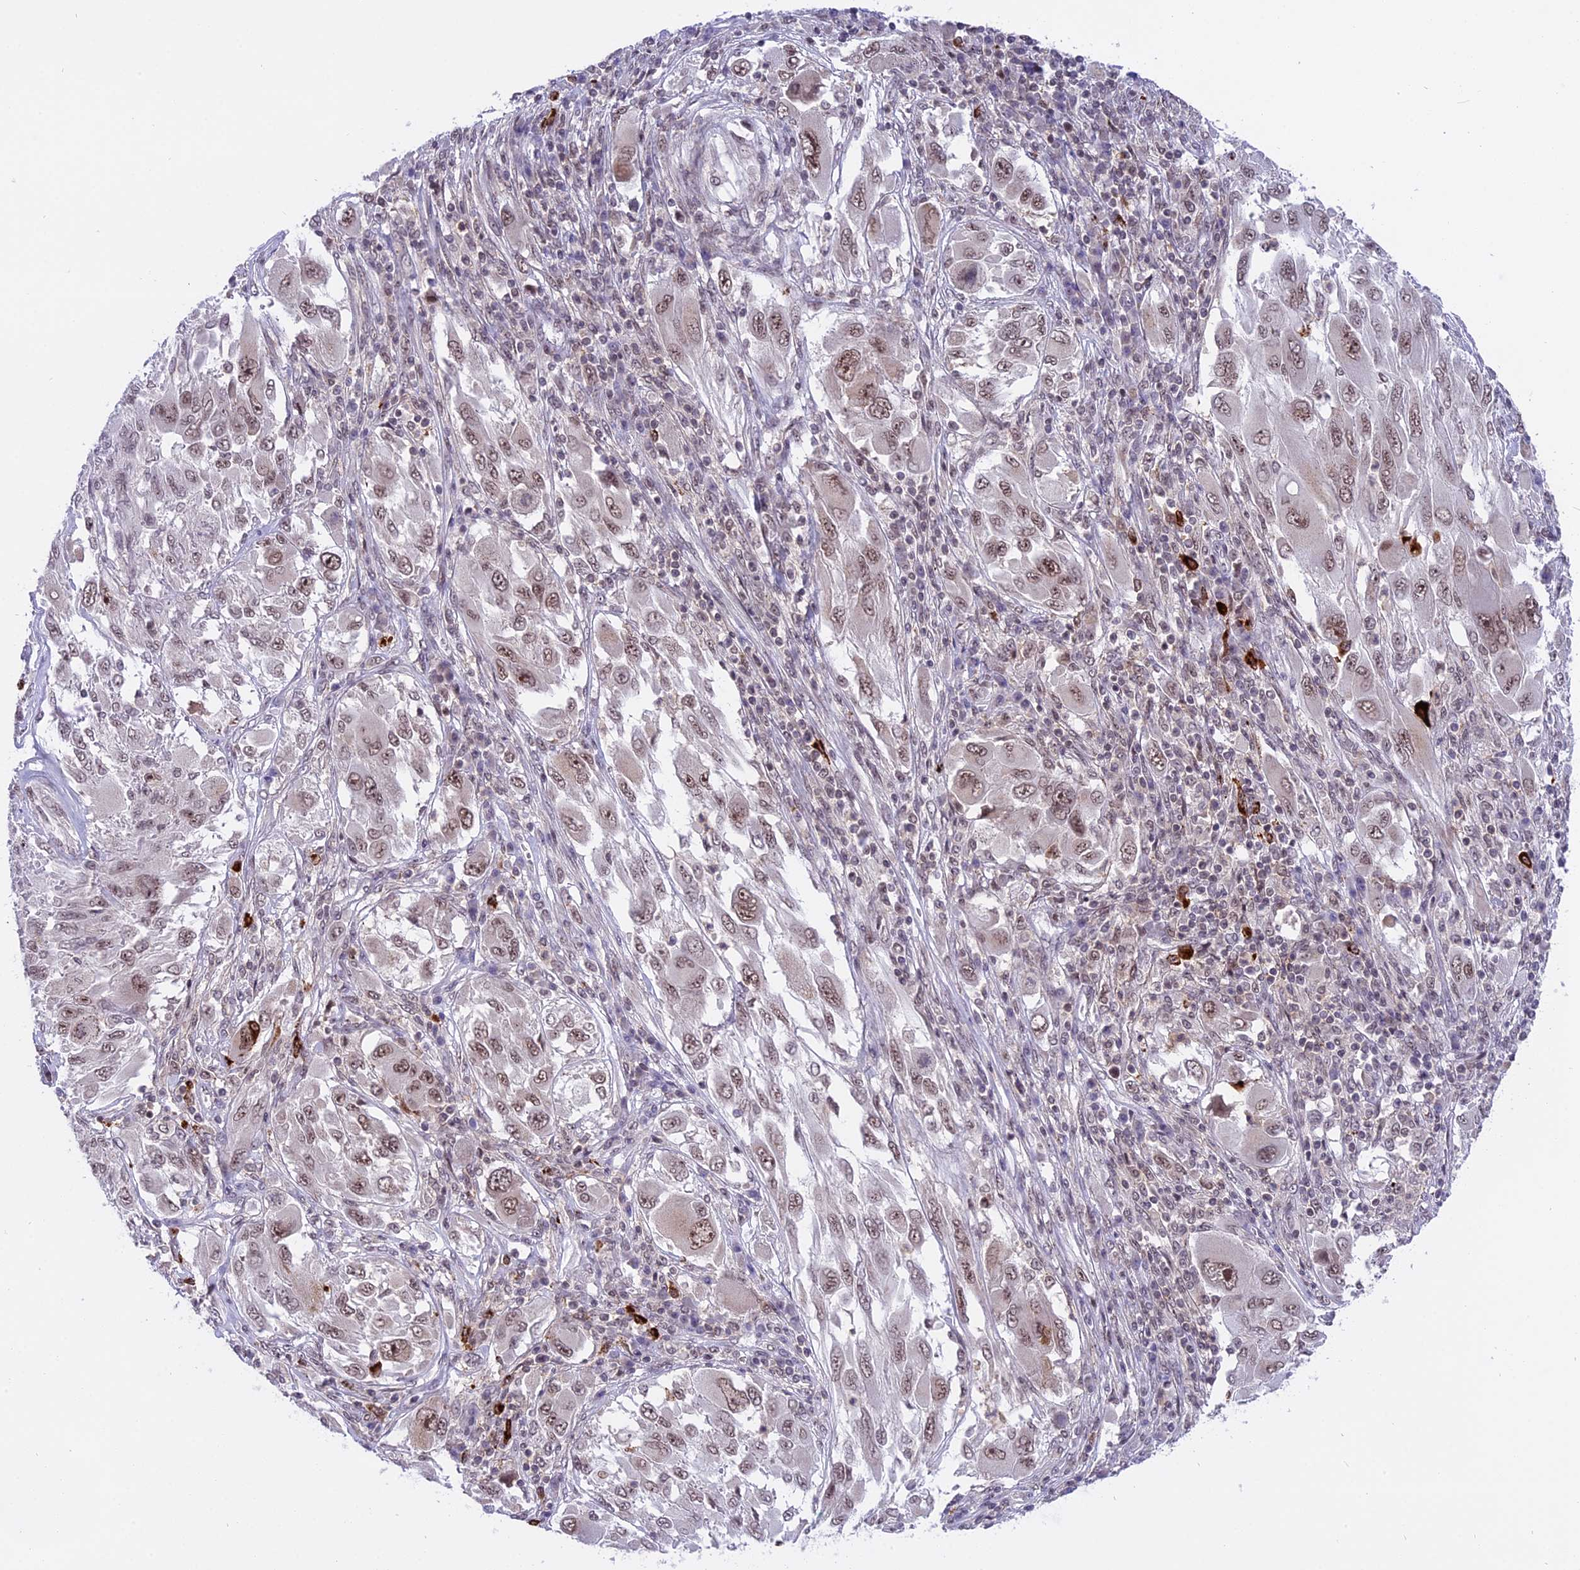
{"staining": {"intensity": "weak", "quantity": ">75%", "location": "nuclear"}, "tissue": "melanoma", "cell_type": "Tumor cells", "image_type": "cancer", "snomed": [{"axis": "morphology", "description": "Malignant melanoma, NOS"}, {"axis": "topography", "description": "Skin"}], "caption": "This micrograph exhibits IHC staining of melanoma, with low weak nuclear positivity in about >75% of tumor cells.", "gene": "TADA3", "patient": {"sex": "female", "age": 91}}